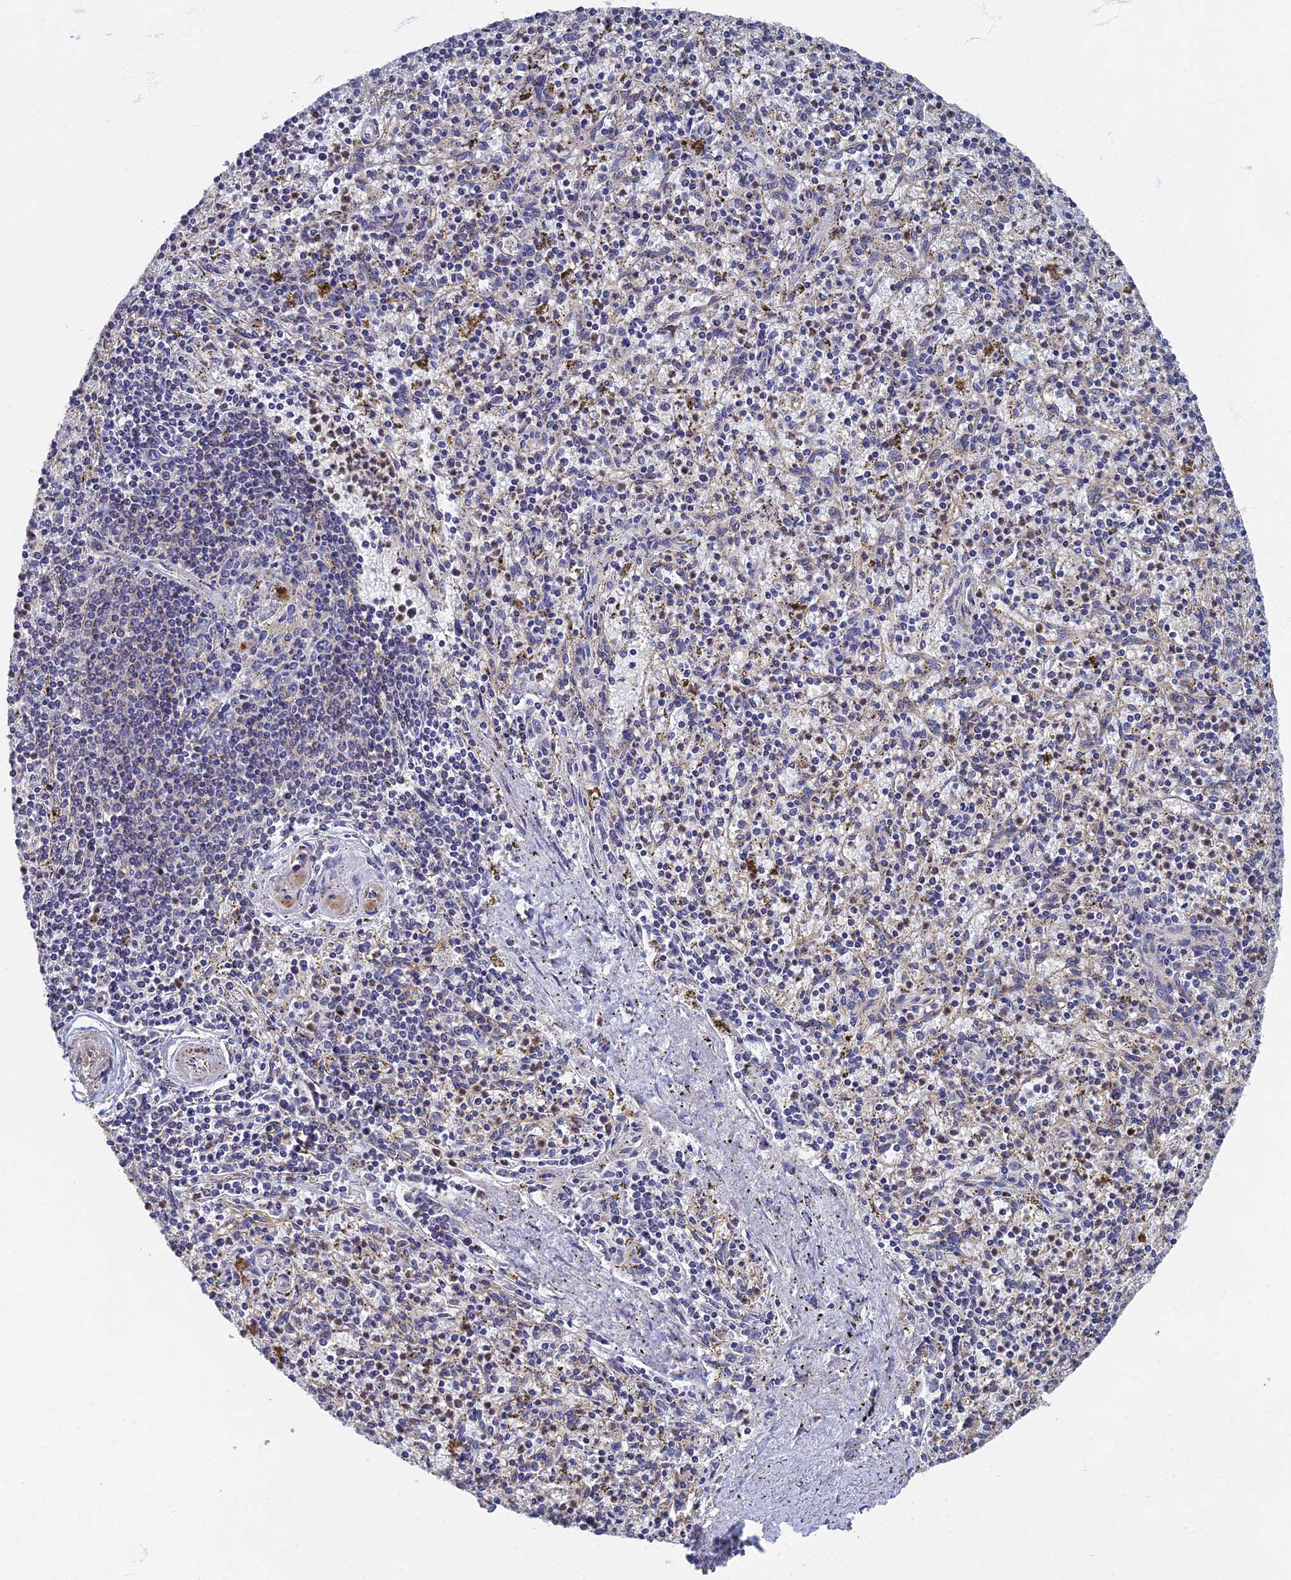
{"staining": {"intensity": "moderate", "quantity": "<25%", "location": "cytoplasmic/membranous"}, "tissue": "spleen", "cell_type": "Cells in red pulp", "image_type": "normal", "snomed": [{"axis": "morphology", "description": "Normal tissue, NOS"}, {"axis": "topography", "description": "Spleen"}], "caption": "Immunohistochemical staining of normal human spleen shows <25% levels of moderate cytoplasmic/membranous protein positivity in approximately <25% of cells in red pulp. The protein of interest is shown in brown color, while the nuclei are stained blue.", "gene": "RNASEK", "patient": {"sex": "male", "age": 72}}